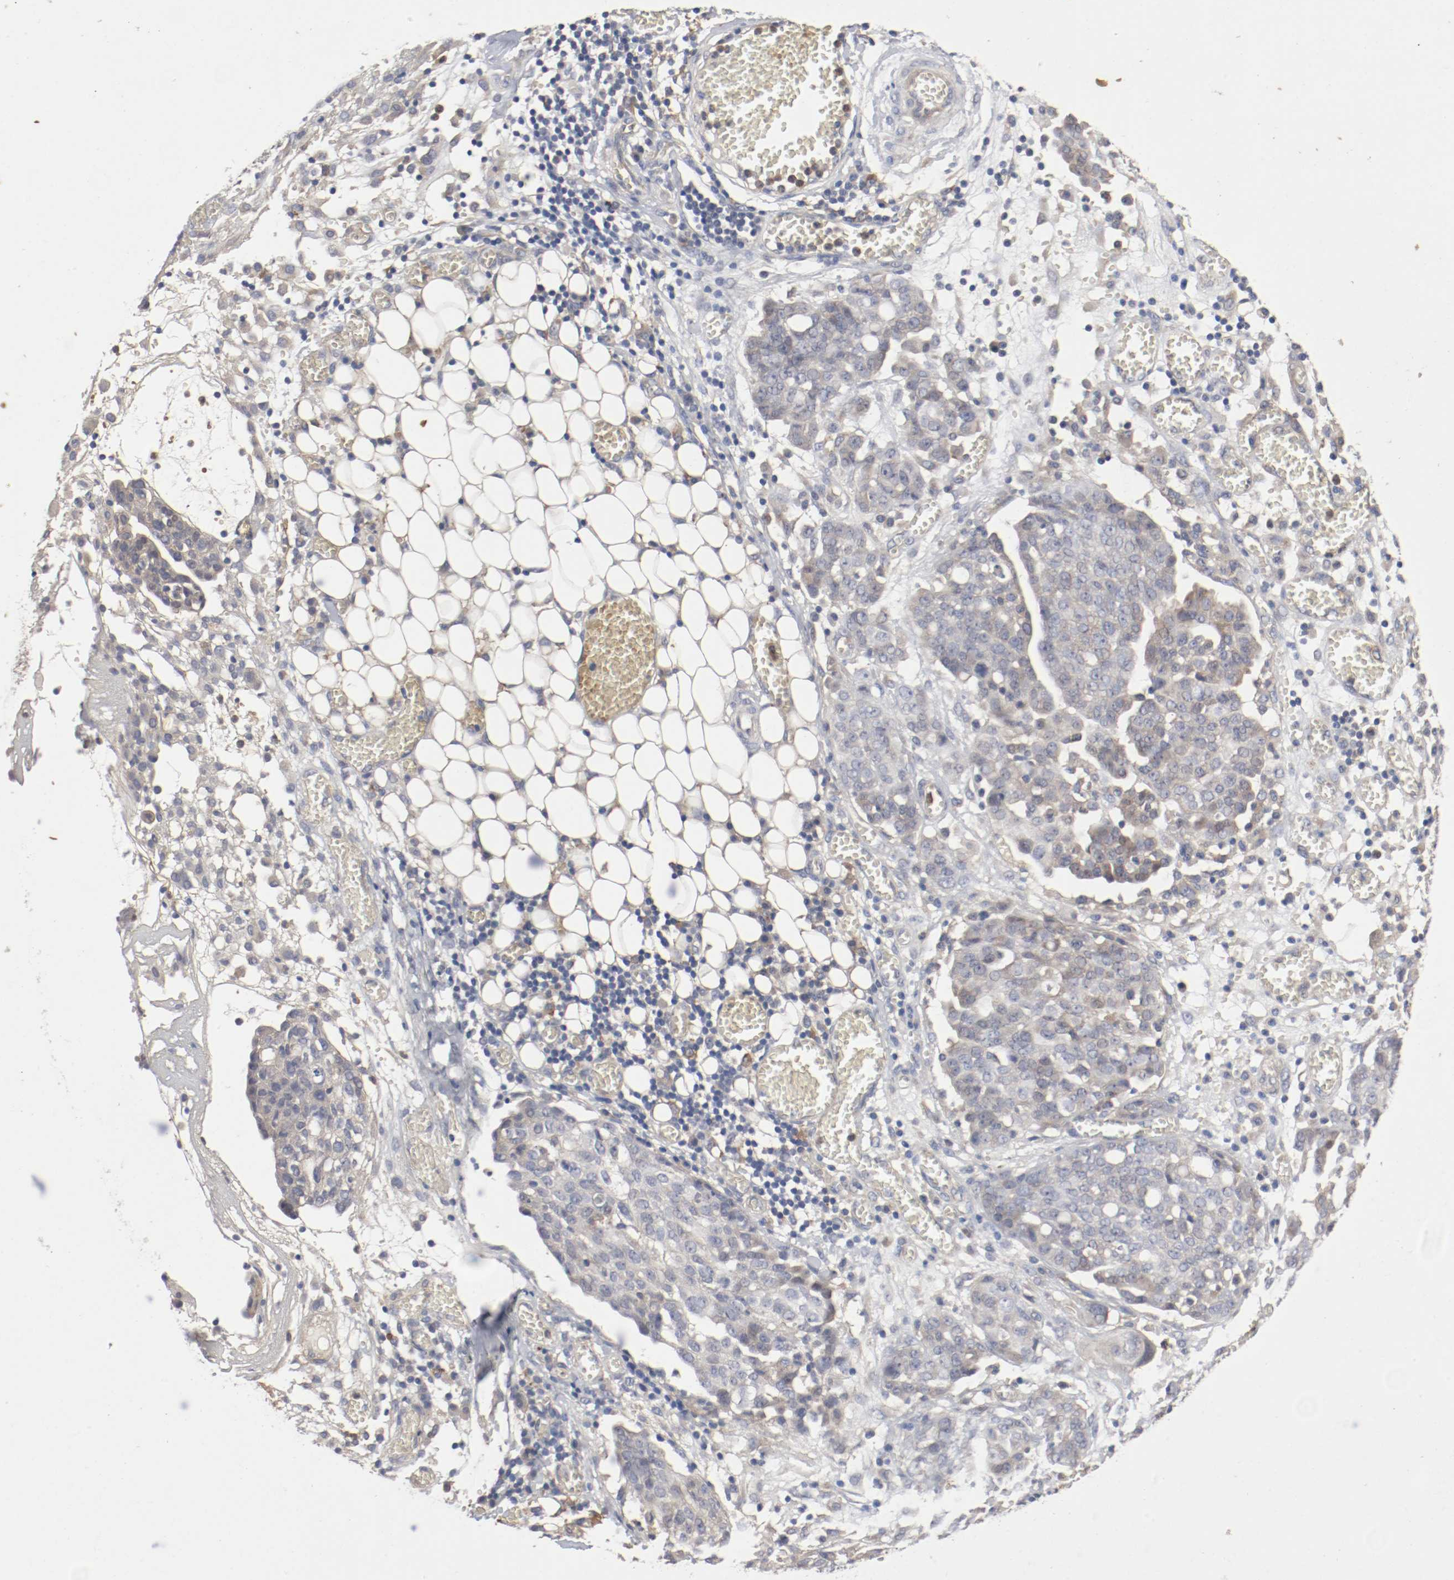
{"staining": {"intensity": "weak", "quantity": "25%-75%", "location": "cytoplasmic/membranous"}, "tissue": "ovarian cancer", "cell_type": "Tumor cells", "image_type": "cancer", "snomed": [{"axis": "morphology", "description": "Cystadenocarcinoma, serous, NOS"}, {"axis": "topography", "description": "Soft tissue"}, {"axis": "topography", "description": "Ovary"}], "caption": "Immunohistochemical staining of human ovarian cancer (serous cystadenocarcinoma) exhibits low levels of weak cytoplasmic/membranous expression in about 25%-75% of tumor cells.", "gene": "REN", "patient": {"sex": "female", "age": 57}}